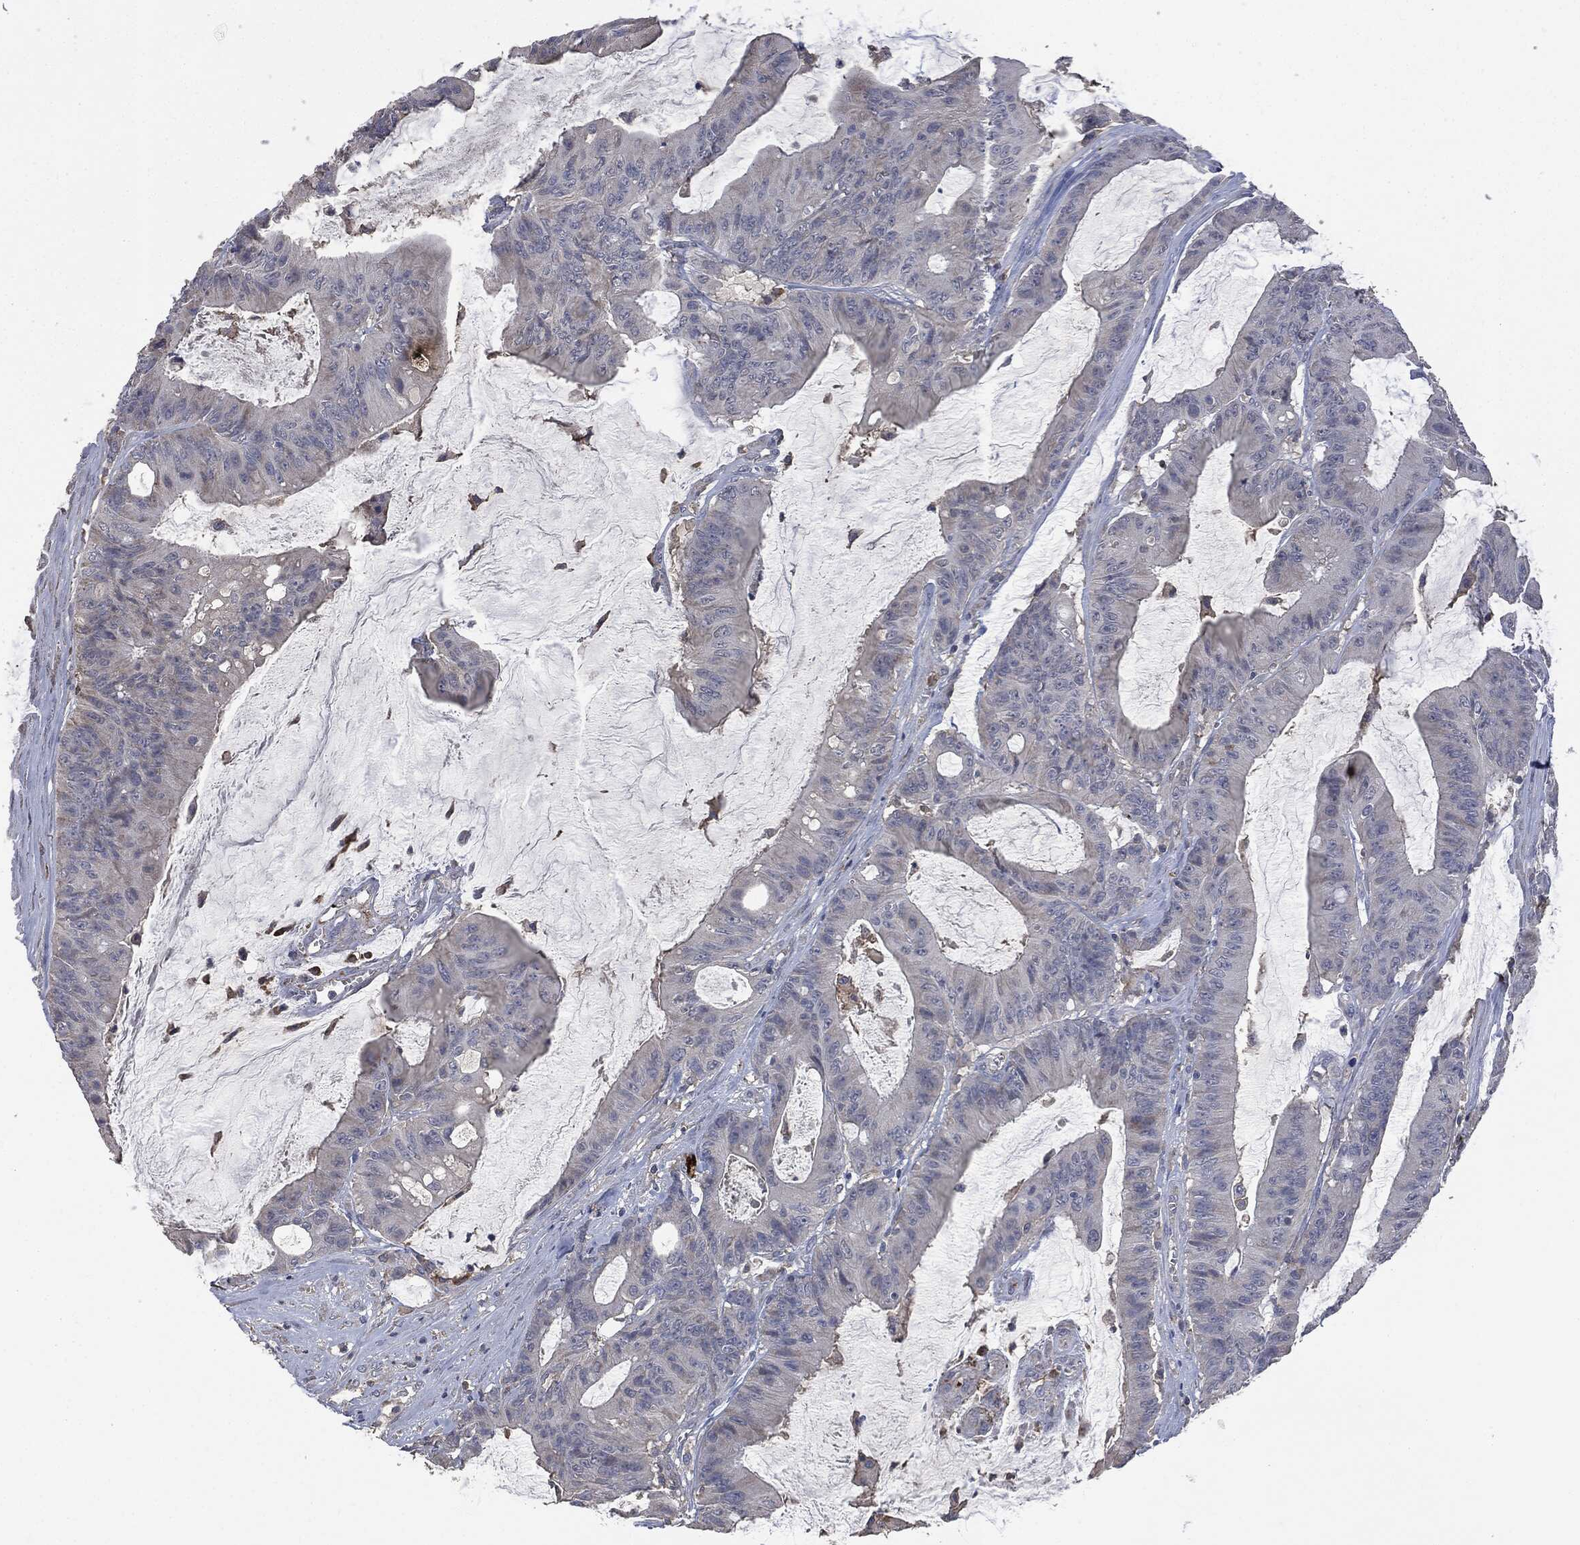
{"staining": {"intensity": "negative", "quantity": "none", "location": "none"}, "tissue": "colorectal cancer", "cell_type": "Tumor cells", "image_type": "cancer", "snomed": [{"axis": "morphology", "description": "Adenocarcinoma, NOS"}, {"axis": "topography", "description": "Colon"}], "caption": "A high-resolution image shows immunohistochemistry staining of adenocarcinoma (colorectal), which demonstrates no significant staining in tumor cells.", "gene": "CD33", "patient": {"sex": "female", "age": 69}}